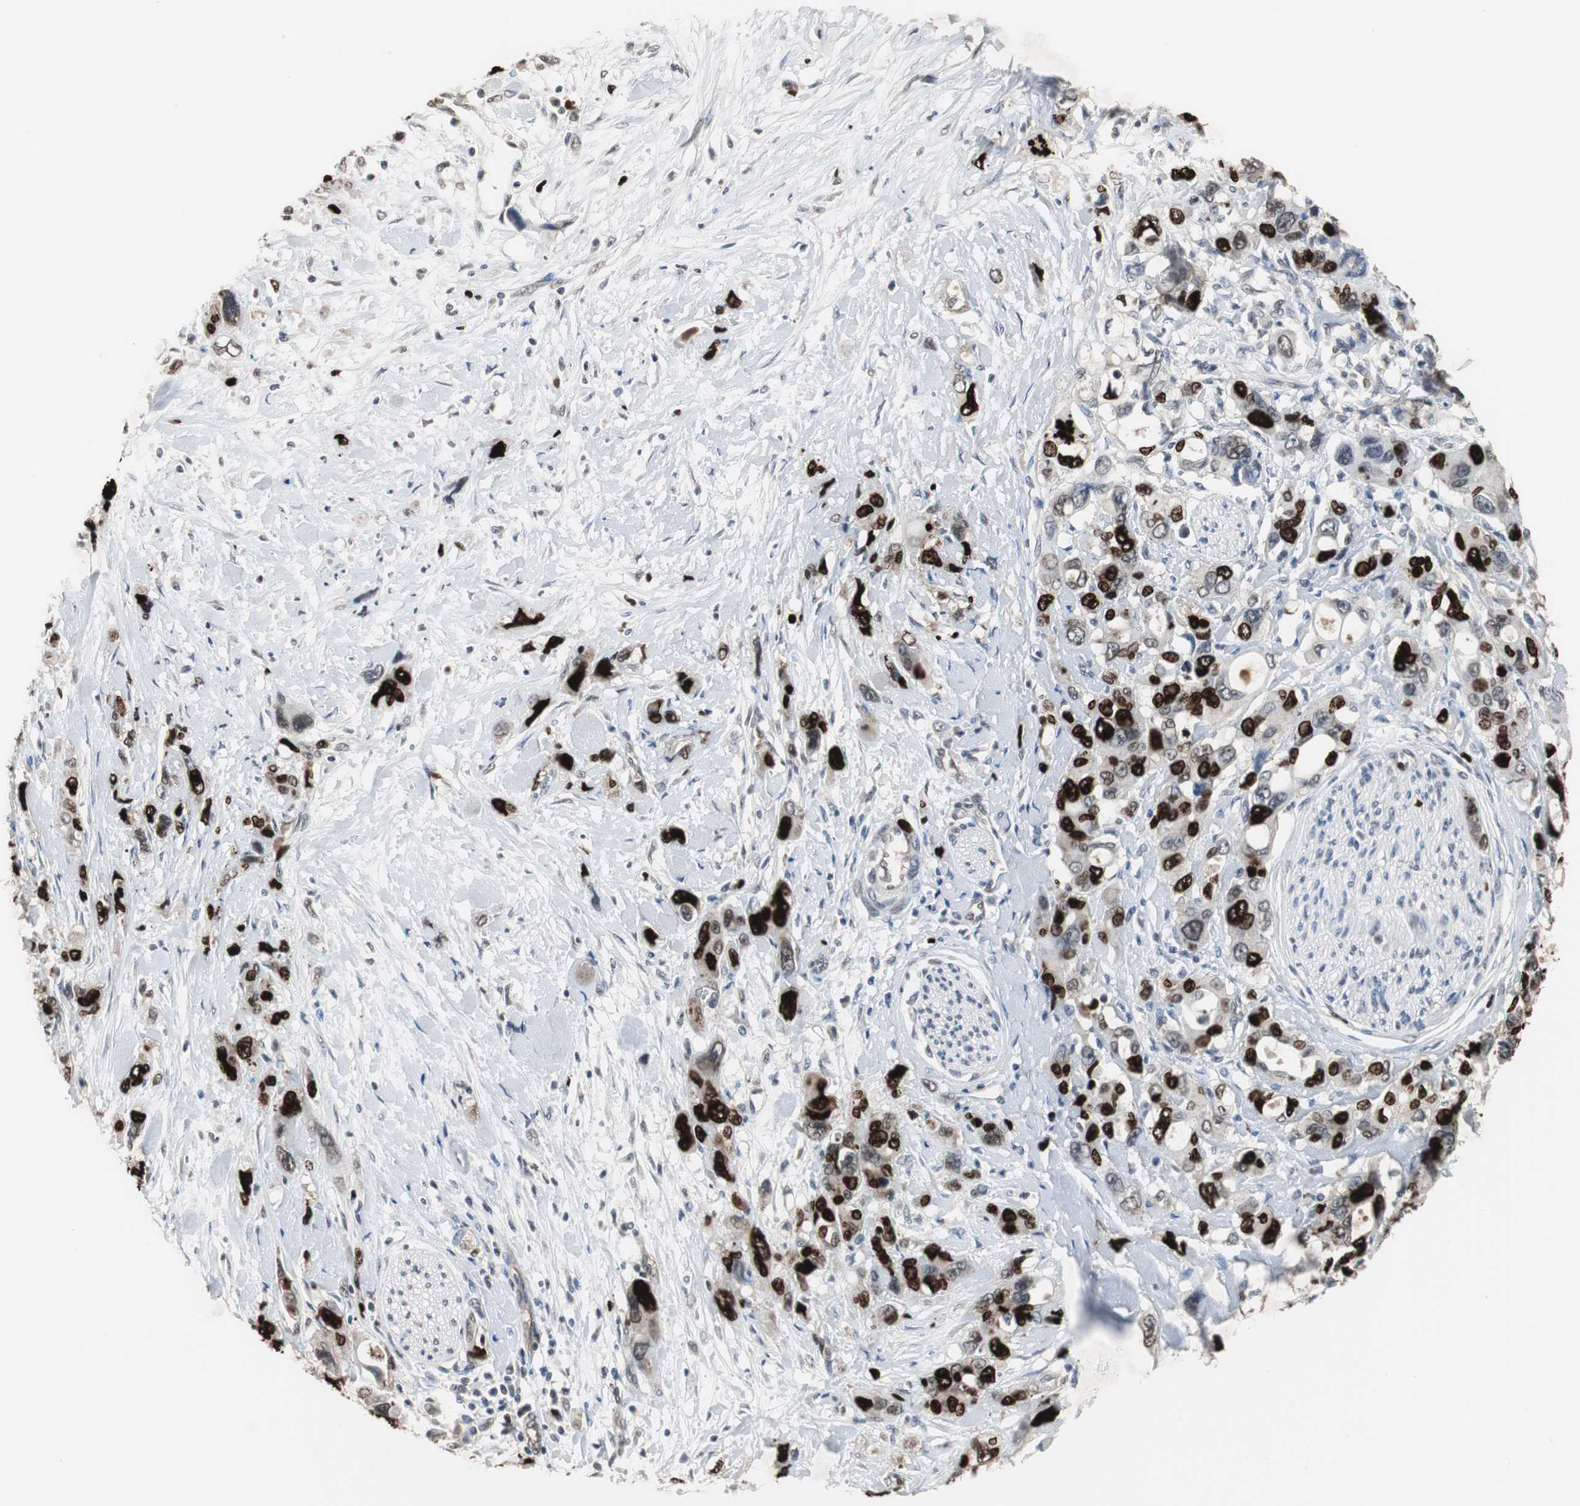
{"staining": {"intensity": "strong", "quantity": ">75%", "location": "nuclear"}, "tissue": "pancreatic cancer", "cell_type": "Tumor cells", "image_type": "cancer", "snomed": [{"axis": "morphology", "description": "Adenocarcinoma, NOS"}, {"axis": "topography", "description": "Pancreas"}], "caption": "An image of pancreatic adenocarcinoma stained for a protein reveals strong nuclear brown staining in tumor cells. (IHC, brightfield microscopy, high magnification).", "gene": "TOP2A", "patient": {"sex": "male", "age": 46}}